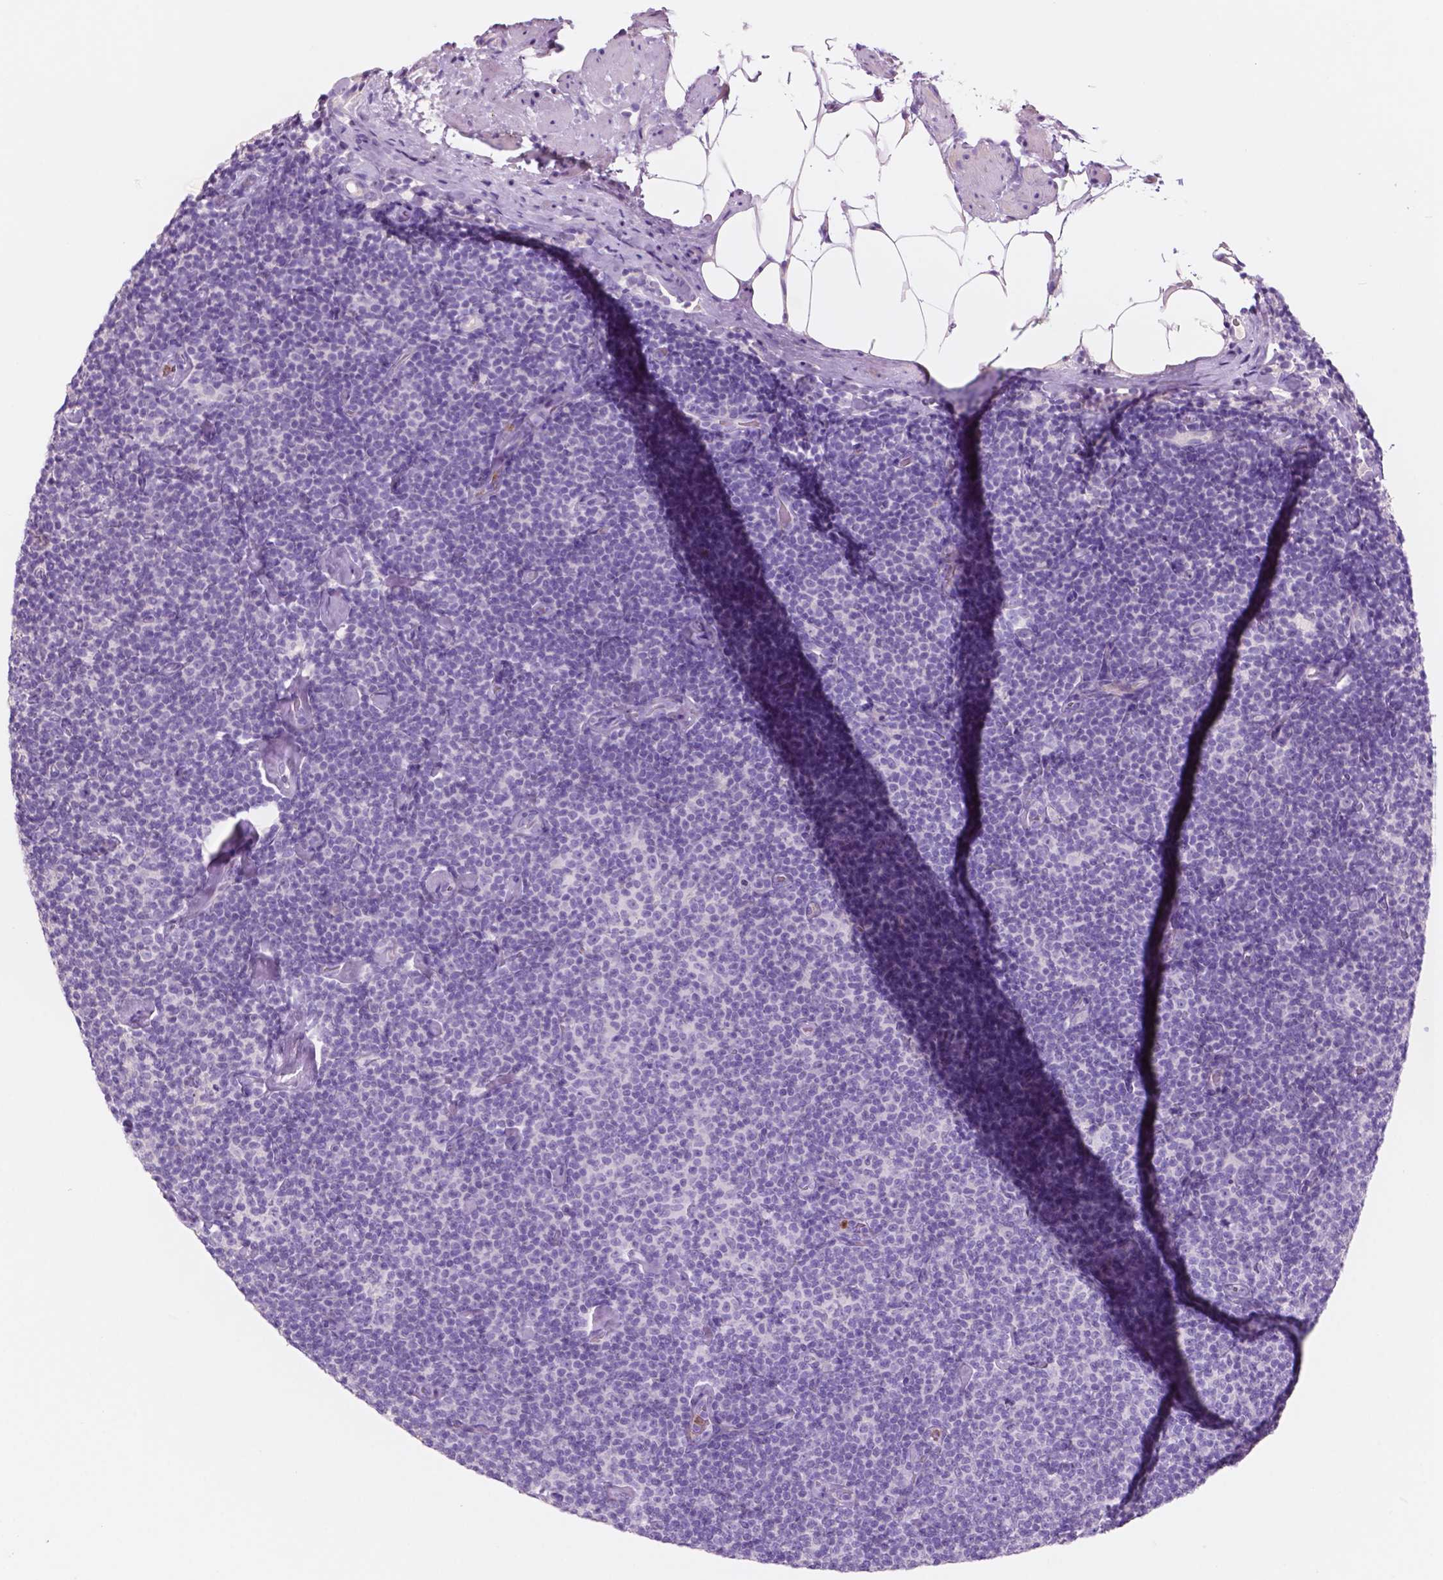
{"staining": {"intensity": "negative", "quantity": "none", "location": "none"}, "tissue": "lymphoma", "cell_type": "Tumor cells", "image_type": "cancer", "snomed": [{"axis": "morphology", "description": "Malignant lymphoma, non-Hodgkin's type, Low grade"}, {"axis": "topography", "description": "Lymph node"}], "caption": "Immunohistochemistry histopathology image of malignant lymphoma, non-Hodgkin's type (low-grade) stained for a protein (brown), which displays no staining in tumor cells. (DAB (3,3'-diaminobenzidine) immunohistochemistry (IHC), high magnification).", "gene": "CUZD1", "patient": {"sex": "male", "age": 81}}